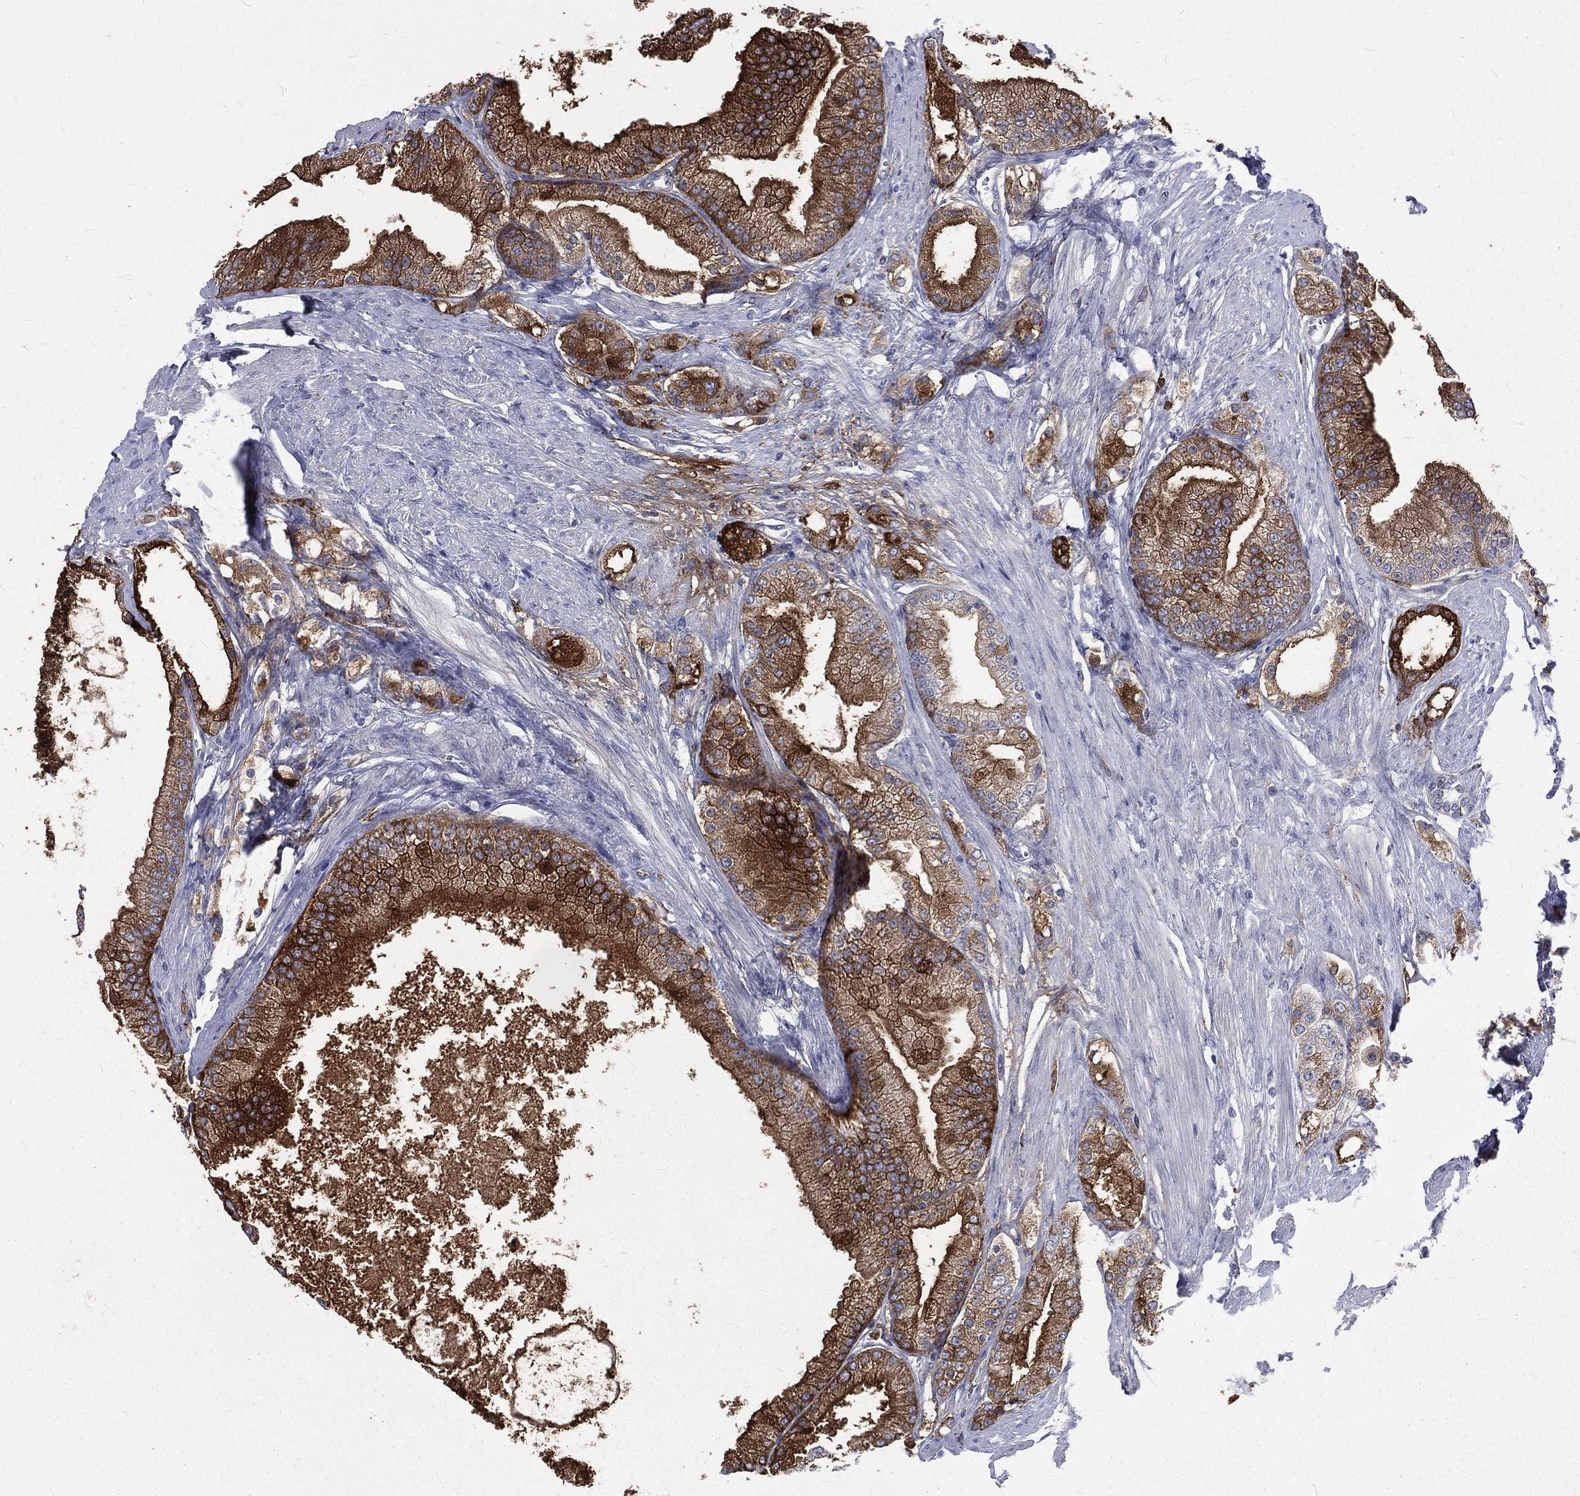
{"staining": {"intensity": "strong", "quantity": ">75%", "location": "cytoplasmic/membranous"}, "tissue": "prostate cancer", "cell_type": "Tumor cells", "image_type": "cancer", "snomed": [{"axis": "morphology", "description": "Adenocarcinoma, NOS"}, {"axis": "topography", "description": "Prostate and seminal vesicle, NOS"}, {"axis": "topography", "description": "Prostate"}], "caption": "This is a histology image of IHC staining of prostate cancer (adenocarcinoma), which shows strong expression in the cytoplasmic/membranous of tumor cells.", "gene": "BASP1", "patient": {"sex": "male", "age": 67}}